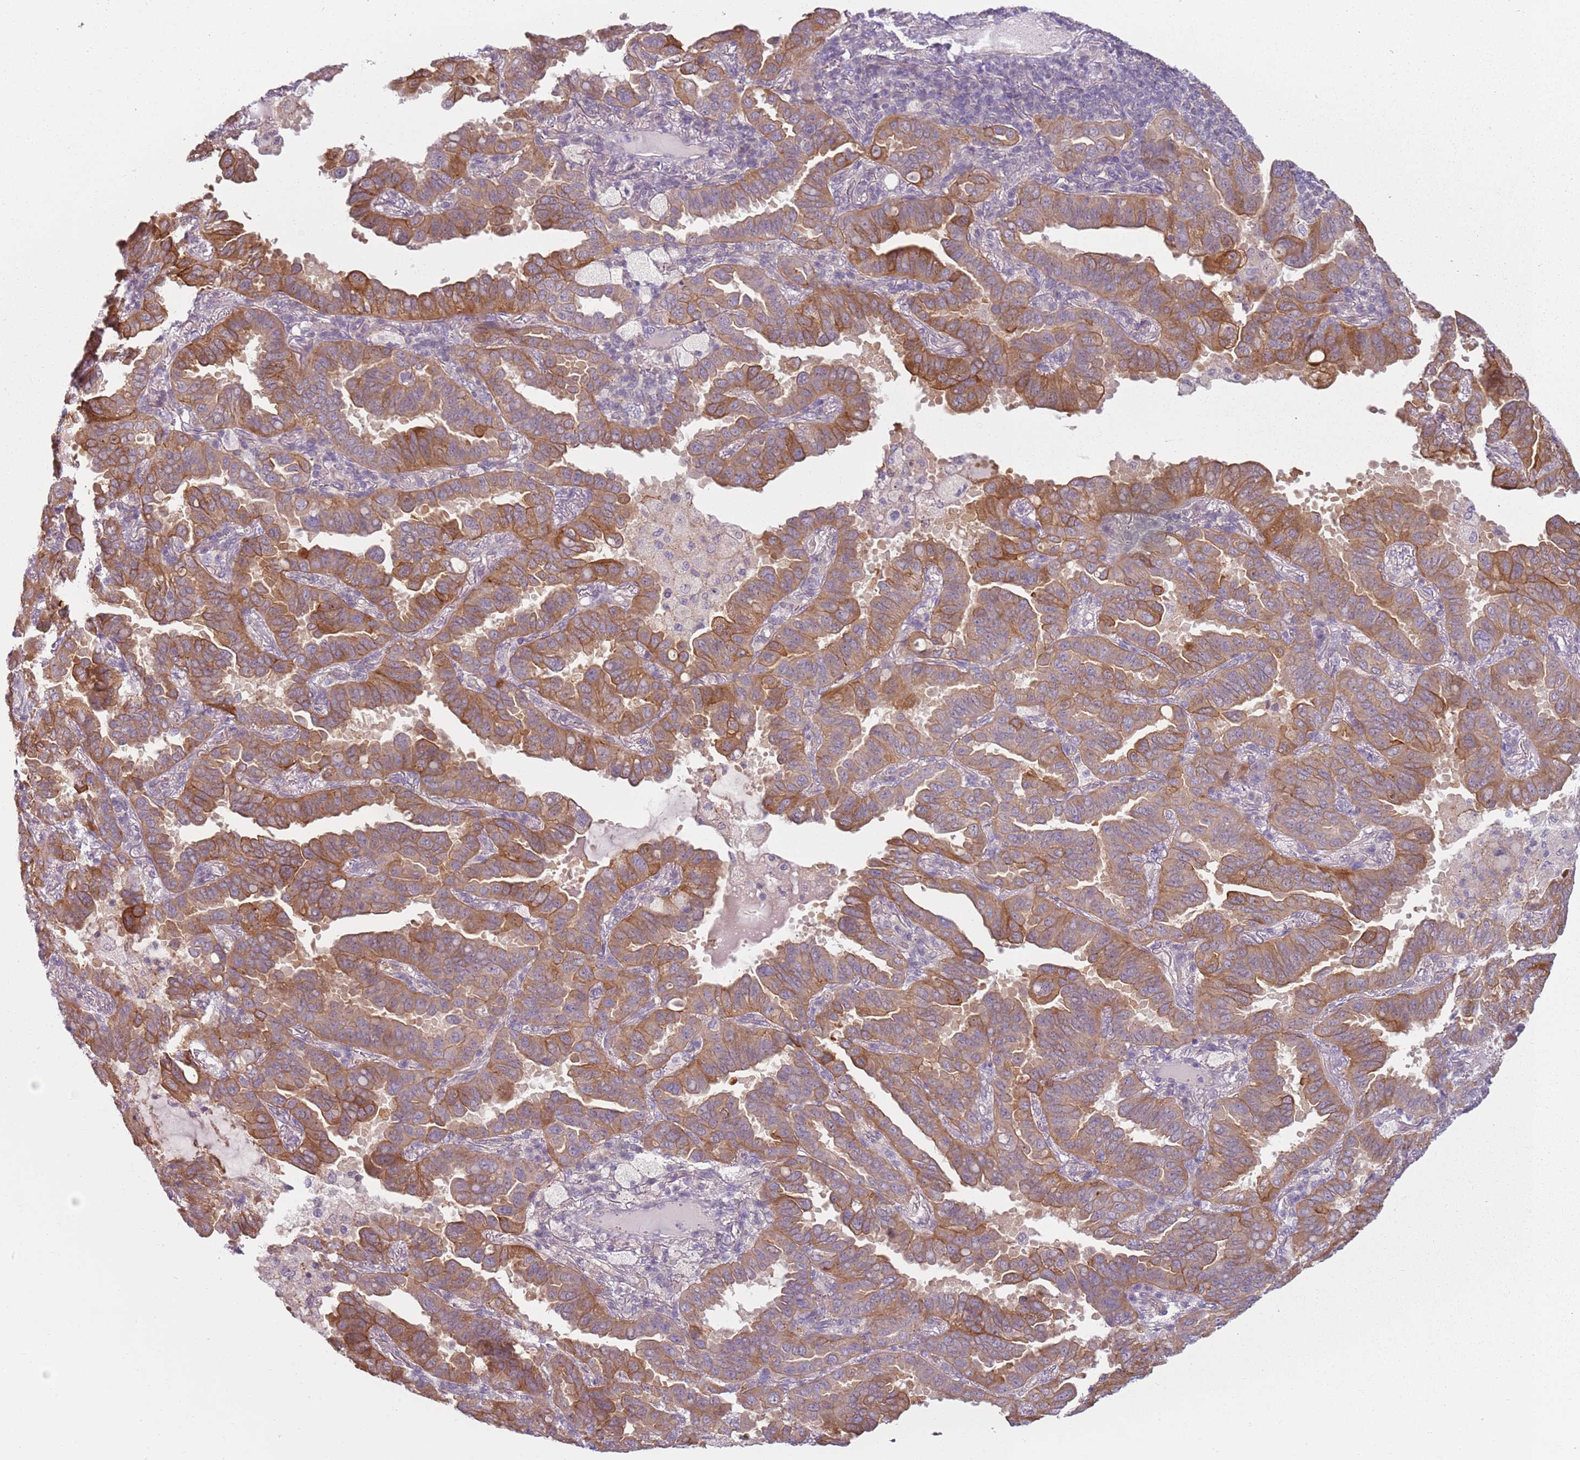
{"staining": {"intensity": "moderate", "quantity": ">75%", "location": "cytoplasmic/membranous"}, "tissue": "lung cancer", "cell_type": "Tumor cells", "image_type": "cancer", "snomed": [{"axis": "morphology", "description": "Adenocarcinoma, NOS"}, {"axis": "topography", "description": "Lung"}], "caption": "A micrograph showing moderate cytoplasmic/membranous expression in approximately >75% of tumor cells in adenocarcinoma (lung), as visualized by brown immunohistochemical staining.", "gene": "TLCD2", "patient": {"sex": "male", "age": 64}}